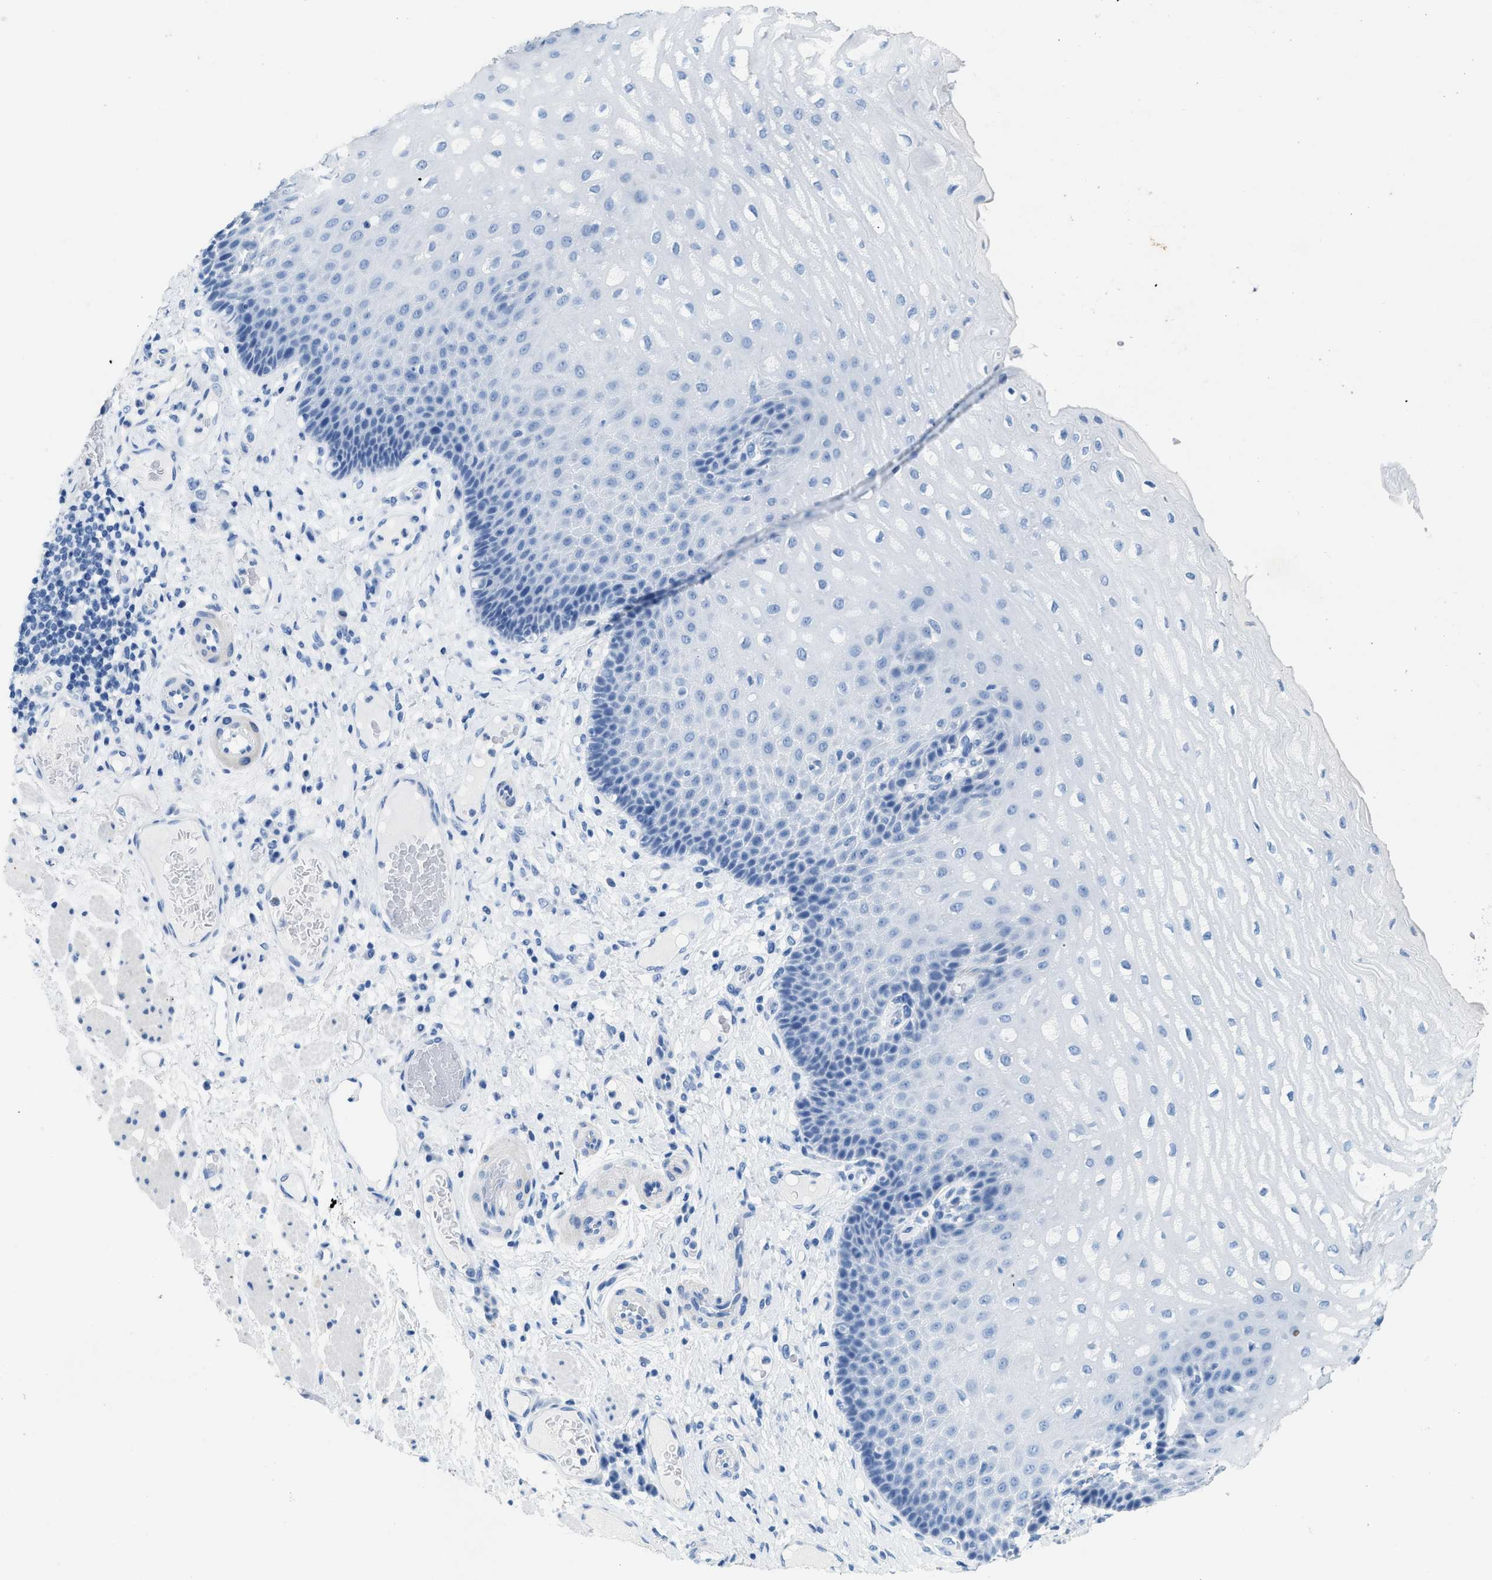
{"staining": {"intensity": "negative", "quantity": "none", "location": "none"}, "tissue": "esophagus", "cell_type": "Squamous epithelial cells", "image_type": "normal", "snomed": [{"axis": "morphology", "description": "Normal tissue, NOS"}, {"axis": "topography", "description": "Esophagus"}], "caption": "High power microscopy image of an immunohistochemistry (IHC) photomicrograph of normal esophagus, revealing no significant expression in squamous epithelial cells. Nuclei are stained in blue.", "gene": "HHATL", "patient": {"sex": "male", "age": 54}}